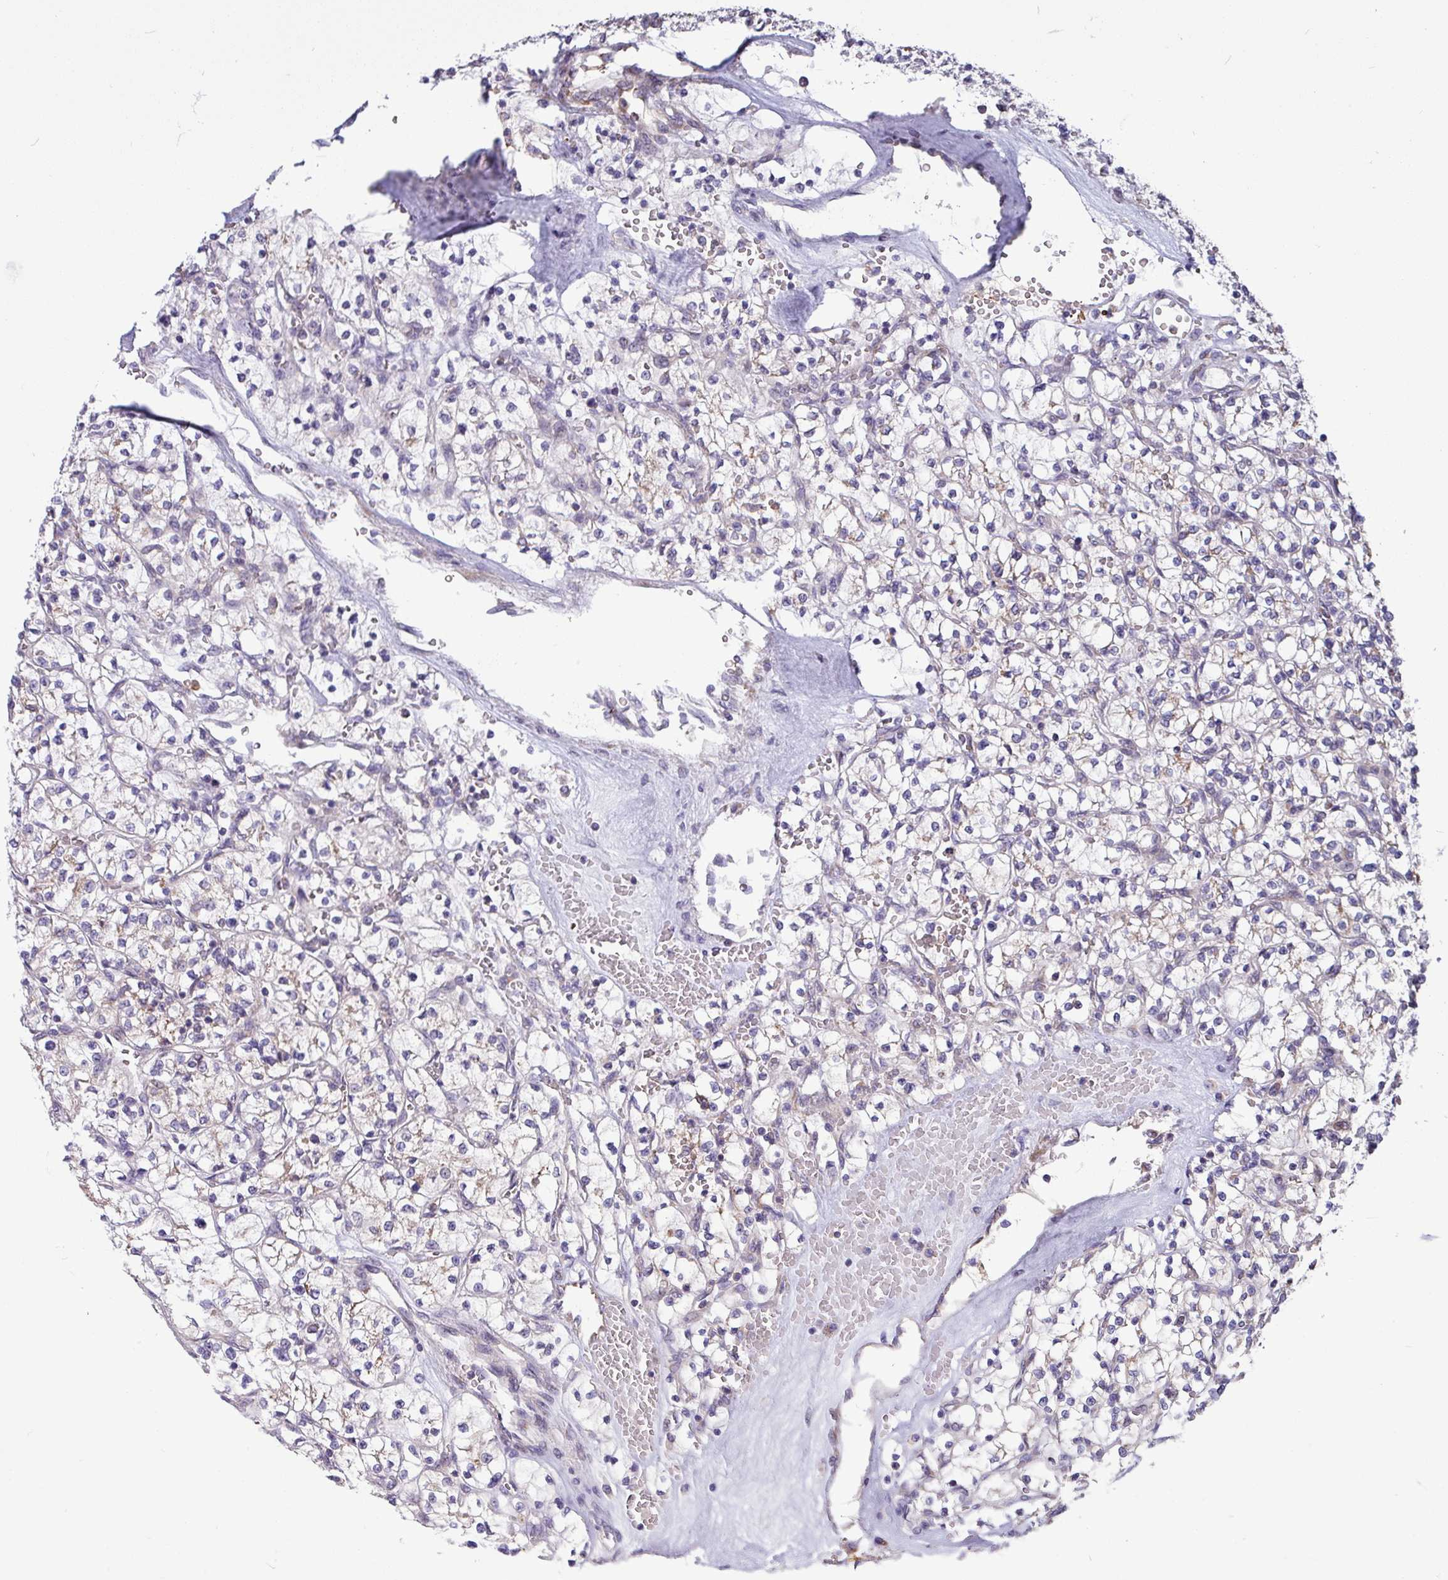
{"staining": {"intensity": "negative", "quantity": "none", "location": "none"}, "tissue": "renal cancer", "cell_type": "Tumor cells", "image_type": "cancer", "snomed": [{"axis": "morphology", "description": "Adenocarcinoma, NOS"}, {"axis": "topography", "description": "Kidney"}], "caption": "DAB immunohistochemical staining of renal cancer displays no significant positivity in tumor cells.", "gene": "LSM12", "patient": {"sex": "female", "age": 64}}